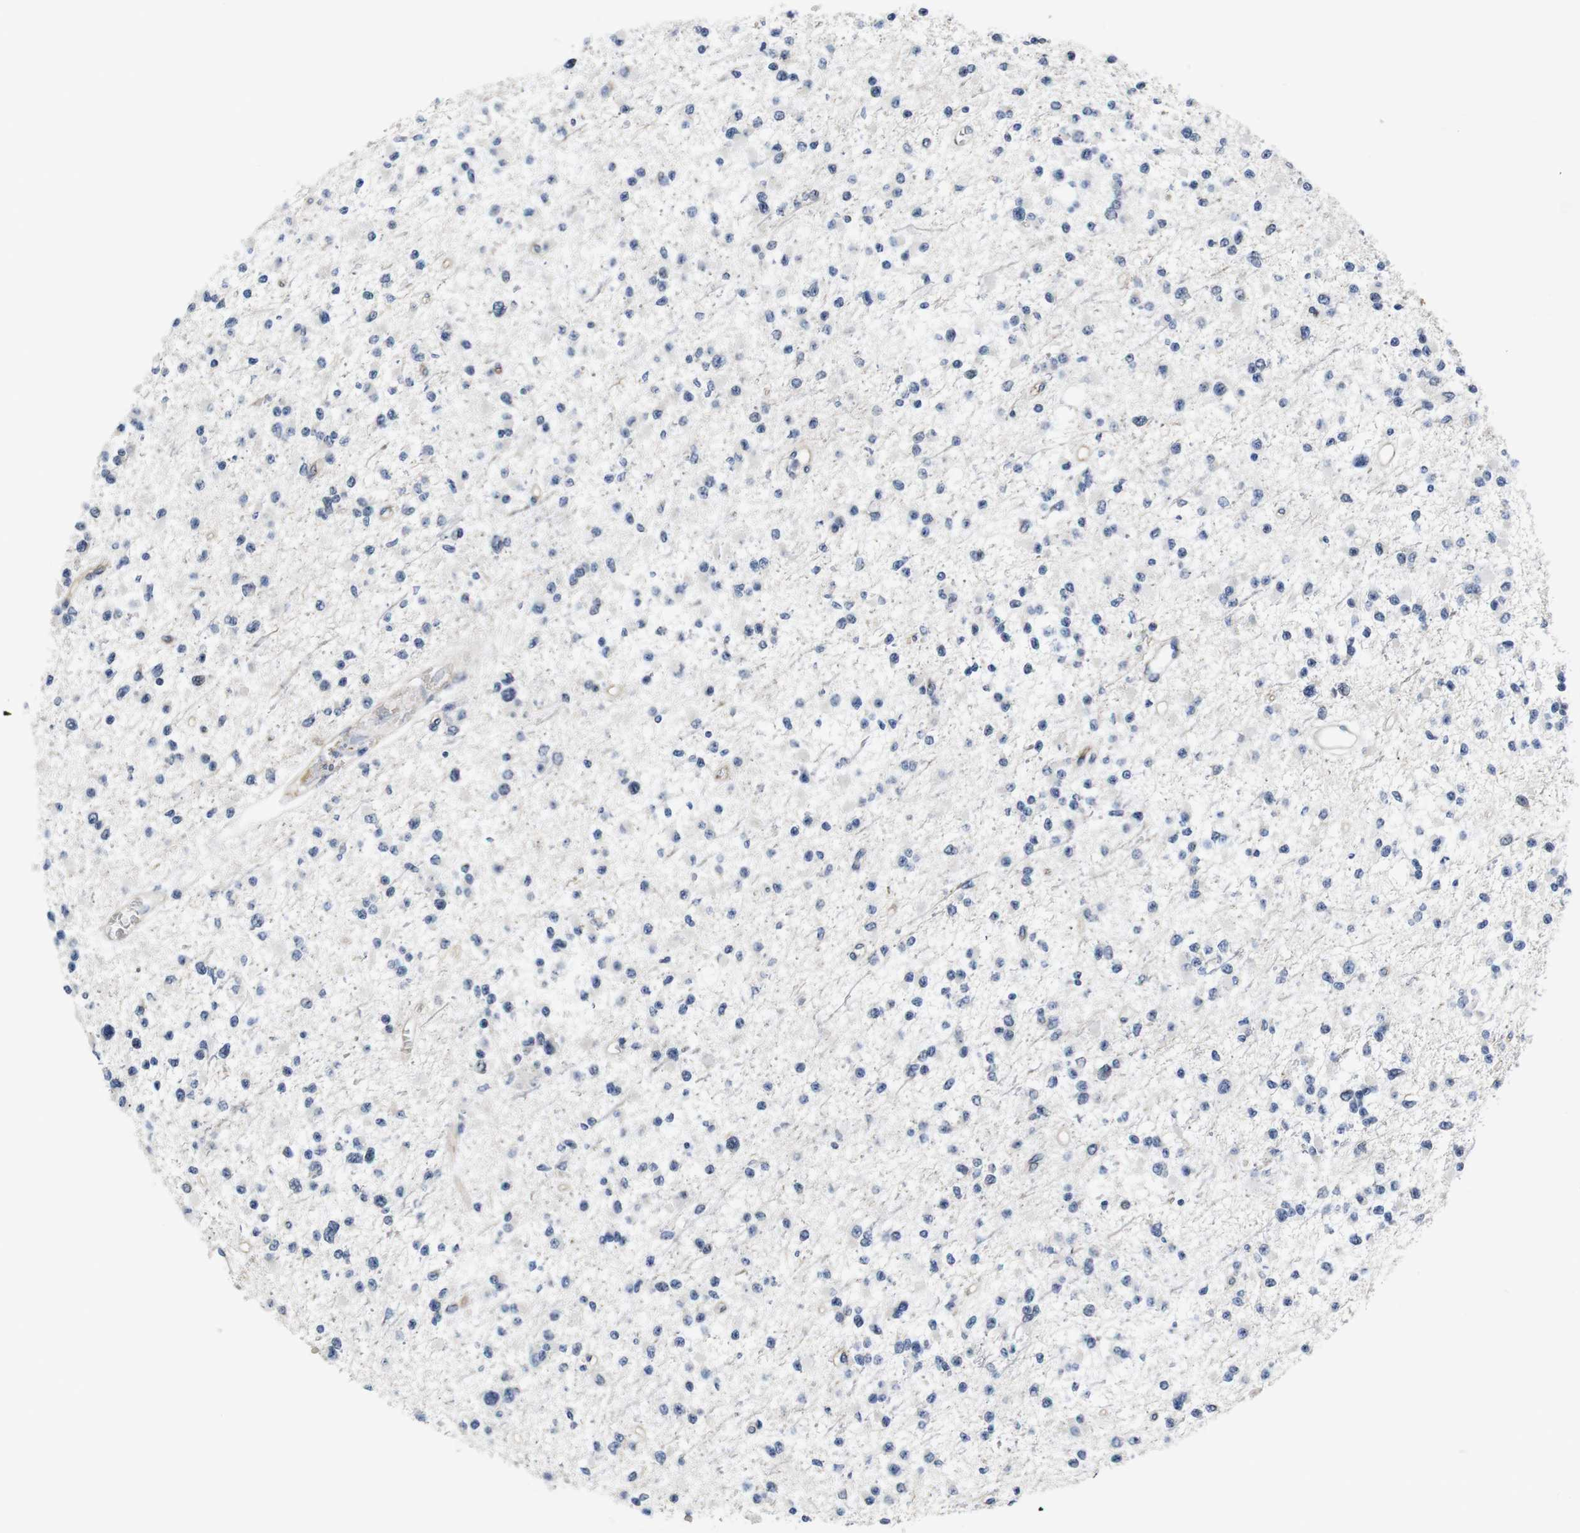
{"staining": {"intensity": "negative", "quantity": "none", "location": "none"}, "tissue": "glioma", "cell_type": "Tumor cells", "image_type": "cancer", "snomed": [{"axis": "morphology", "description": "Glioma, malignant, Low grade"}, {"axis": "topography", "description": "Brain"}], "caption": "Tumor cells are negative for protein expression in human low-grade glioma (malignant).", "gene": "SOCS3", "patient": {"sex": "female", "age": 22}}